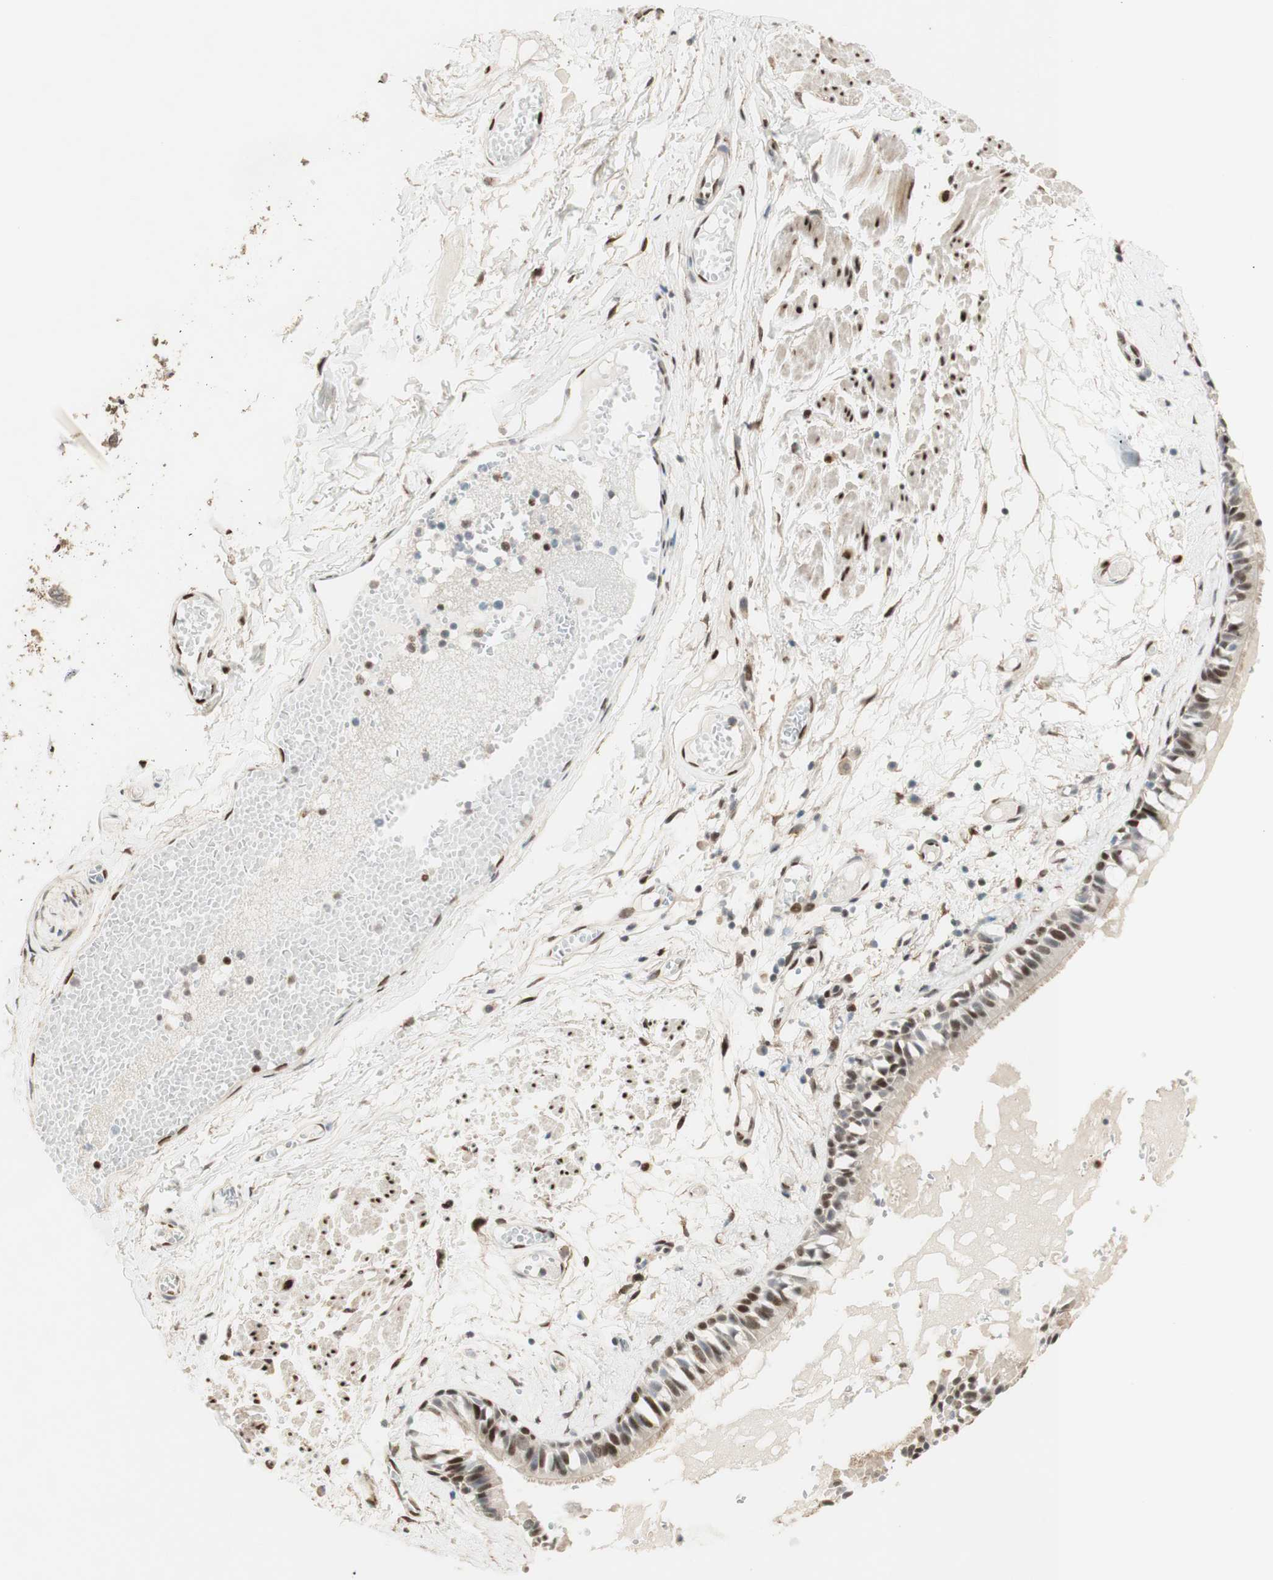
{"staining": {"intensity": "strong", "quantity": ">75%", "location": "cytoplasmic/membranous,nuclear"}, "tissue": "bronchus", "cell_type": "Respiratory epithelial cells", "image_type": "normal", "snomed": [{"axis": "morphology", "description": "Normal tissue, NOS"}, {"axis": "morphology", "description": "Inflammation, NOS"}, {"axis": "topography", "description": "Cartilage tissue"}, {"axis": "topography", "description": "Lung"}], "caption": "Brown immunohistochemical staining in normal human bronchus demonstrates strong cytoplasmic/membranous,nuclear expression in approximately >75% of respiratory epithelial cells. The protein is shown in brown color, while the nuclei are stained blue.", "gene": "FOXP1", "patient": {"sex": "male", "age": 71}}